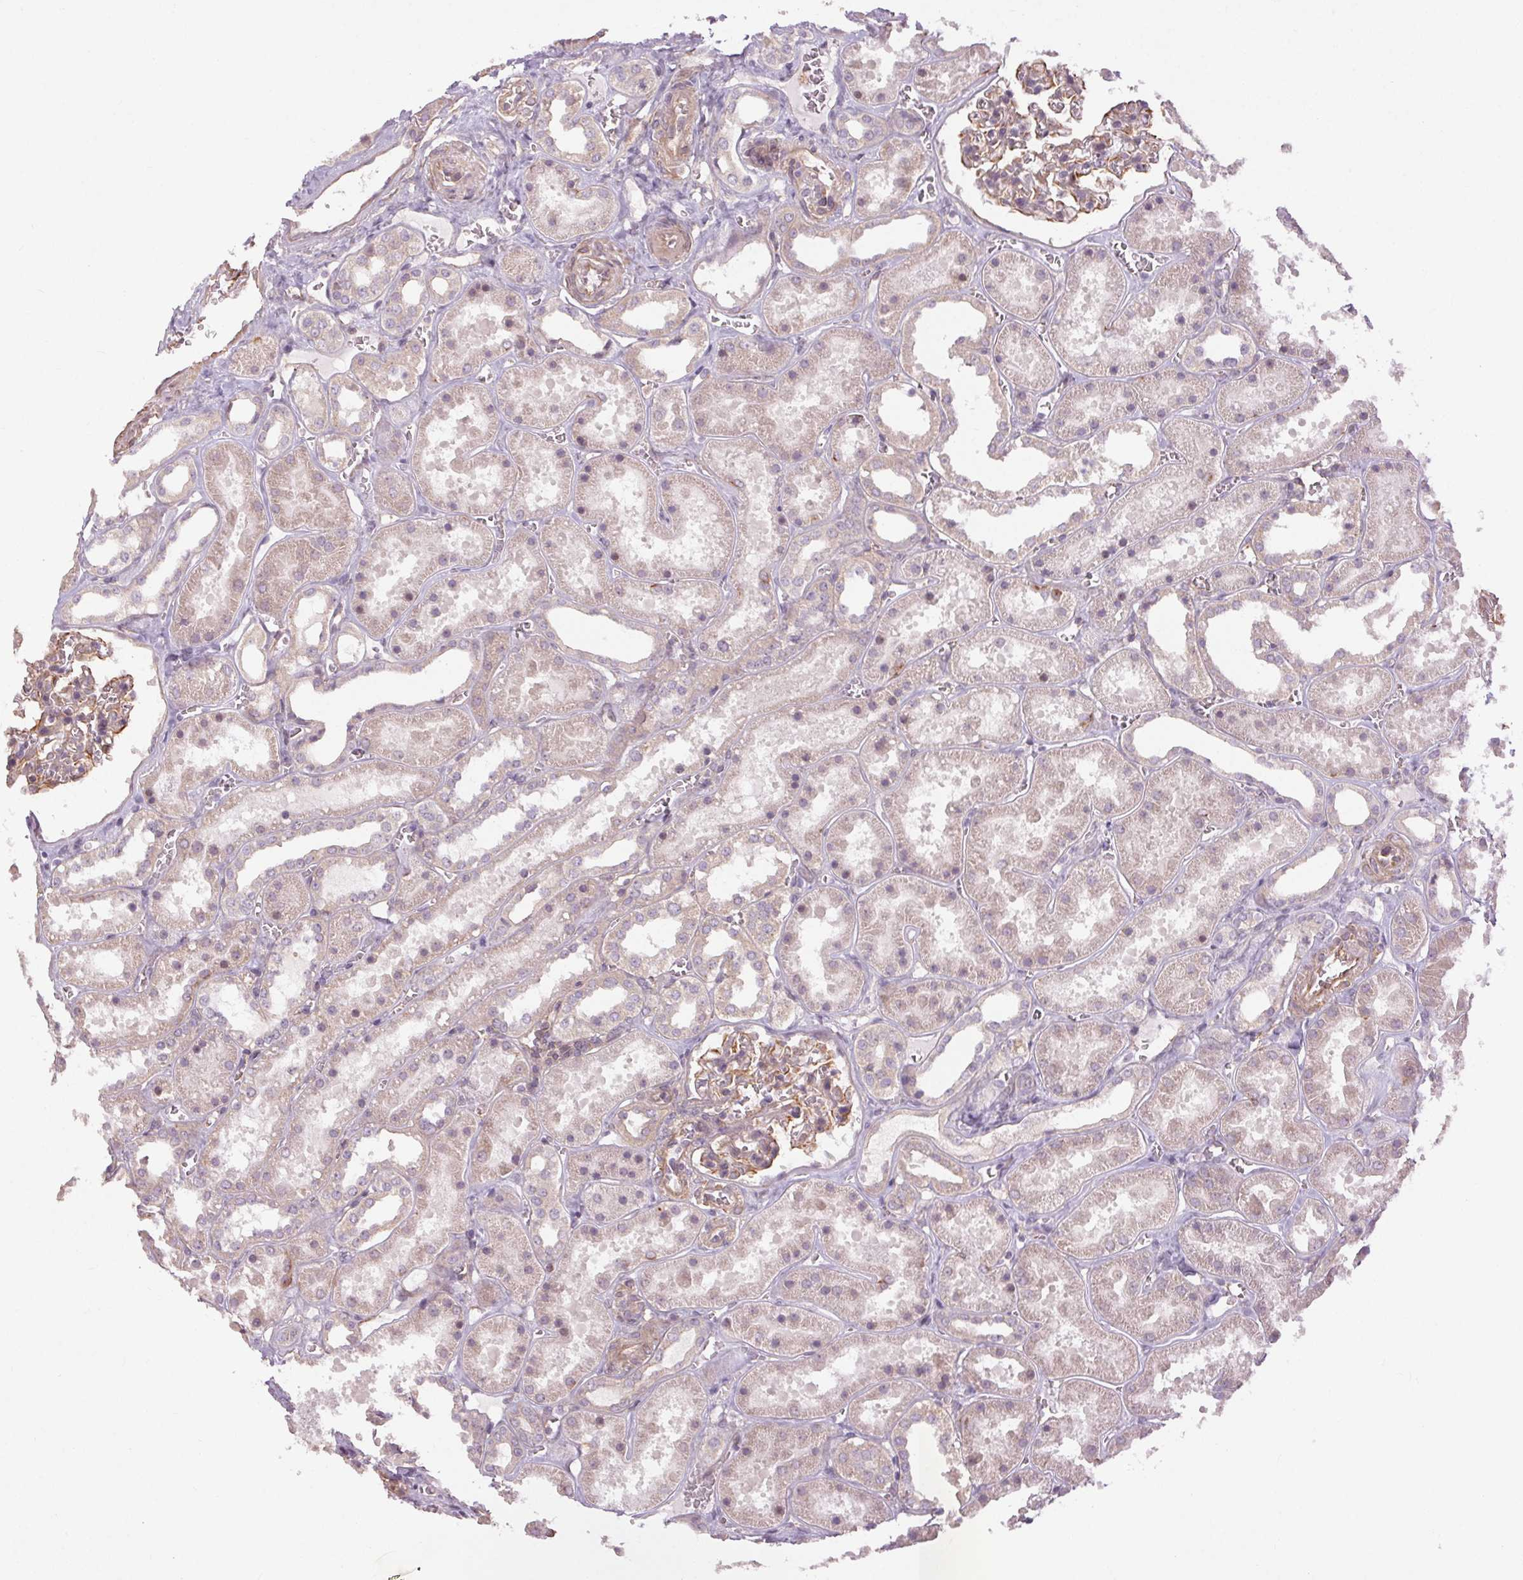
{"staining": {"intensity": "weak", "quantity": "<25%", "location": "cytoplasmic/membranous"}, "tissue": "kidney", "cell_type": "Cells in glomeruli", "image_type": "normal", "snomed": [{"axis": "morphology", "description": "Normal tissue, NOS"}, {"axis": "topography", "description": "Kidney"}], "caption": "IHC of normal human kidney displays no positivity in cells in glomeruli.", "gene": "CCSER1", "patient": {"sex": "female", "age": 41}}